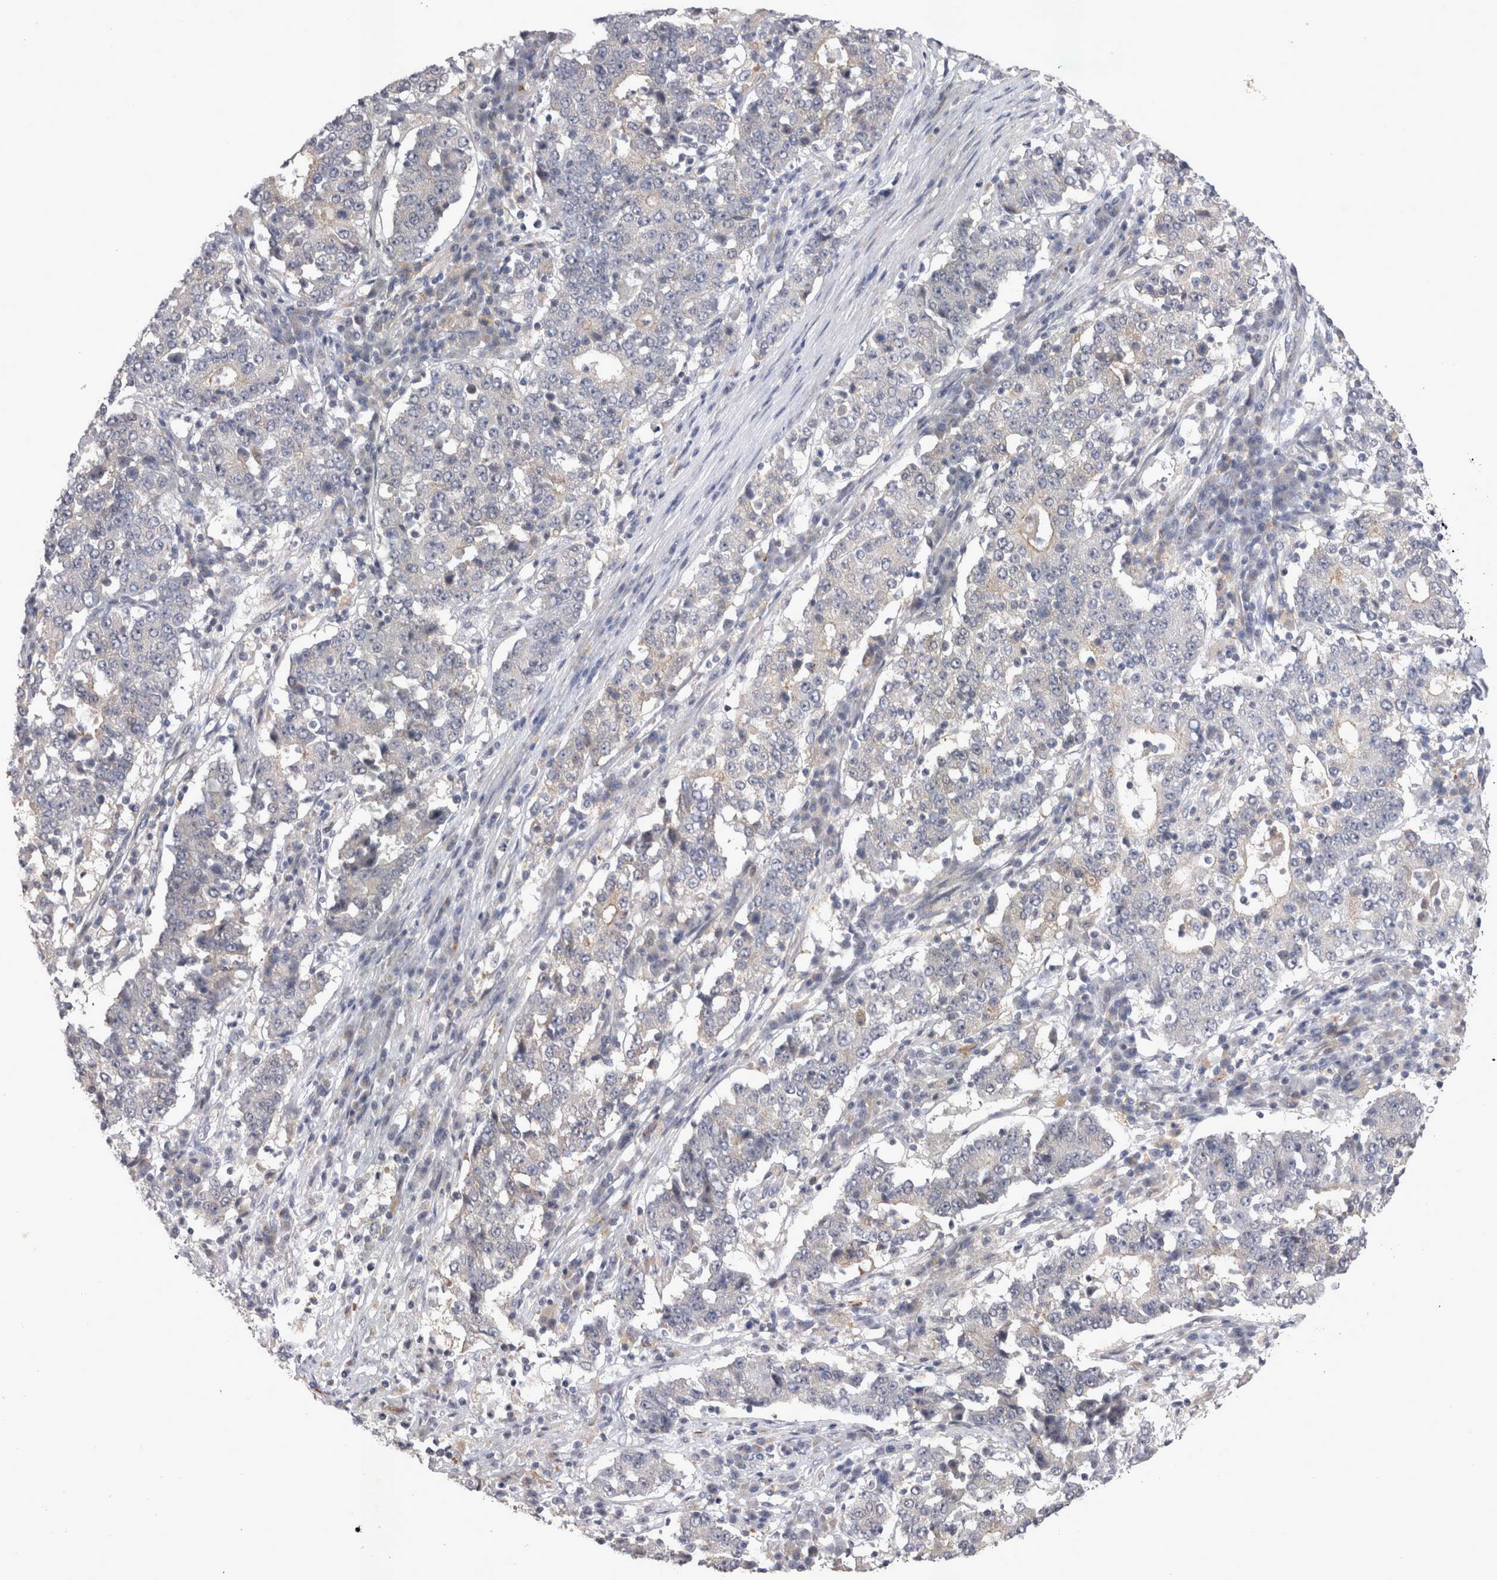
{"staining": {"intensity": "negative", "quantity": "none", "location": "none"}, "tissue": "stomach cancer", "cell_type": "Tumor cells", "image_type": "cancer", "snomed": [{"axis": "morphology", "description": "Adenocarcinoma, NOS"}, {"axis": "topography", "description": "Stomach"}], "caption": "Micrograph shows no protein expression in tumor cells of adenocarcinoma (stomach) tissue.", "gene": "CTBS", "patient": {"sex": "male", "age": 59}}